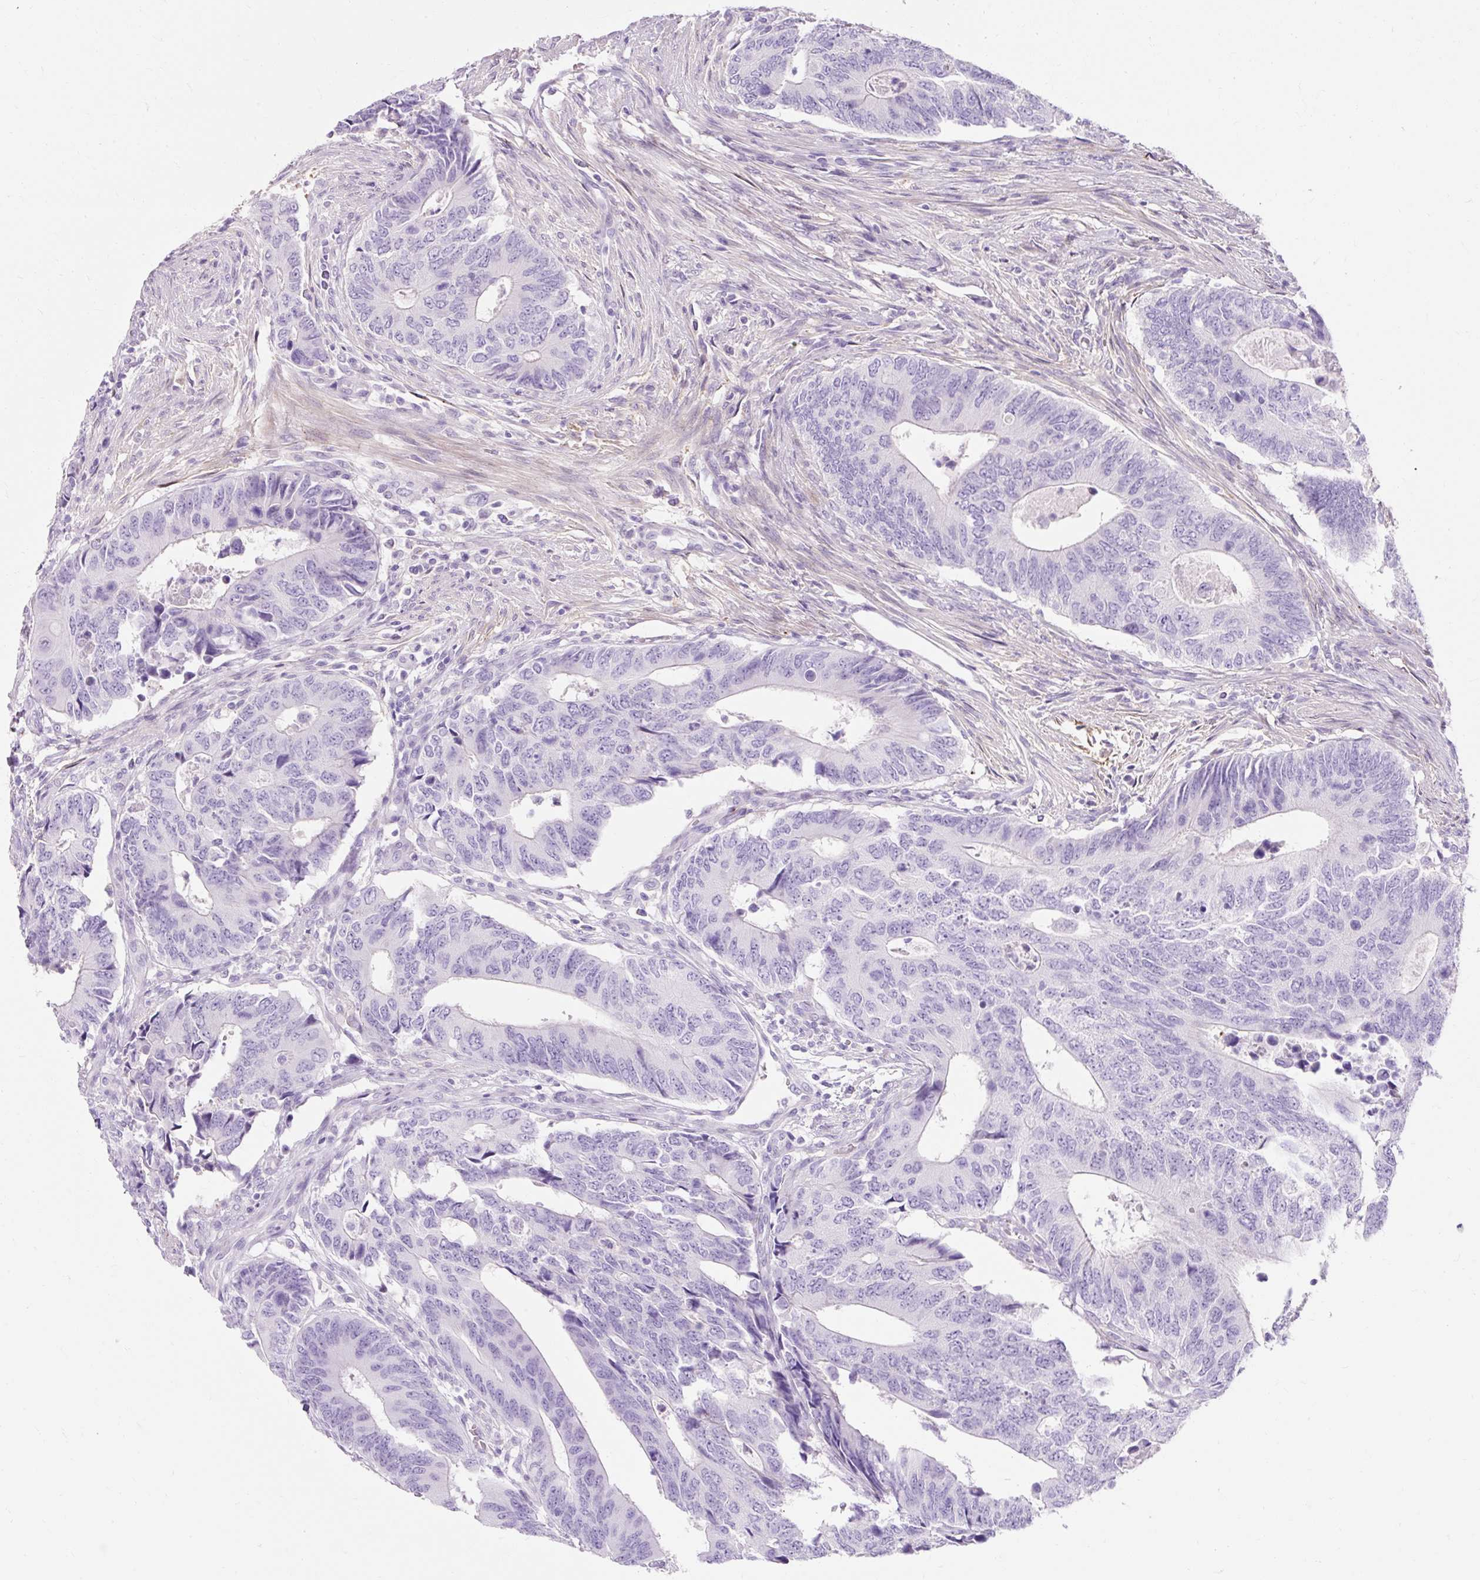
{"staining": {"intensity": "negative", "quantity": "none", "location": "none"}, "tissue": "colorectal cancer", "cell_type": "Tumor cells", "image_type": "cancer", "snomed": [{"axis": "morphology", "description": "Adenocarcinoma, NOS"}, {"axis": "topography", "description": "Colon"}], "caption": "An image of colorectal cancer (adenocarcinoma) stained for a protein shows no brown staining in tumor cells.", "gene": "CLDN25", "patient": {"sex": "male", "age": 87}}